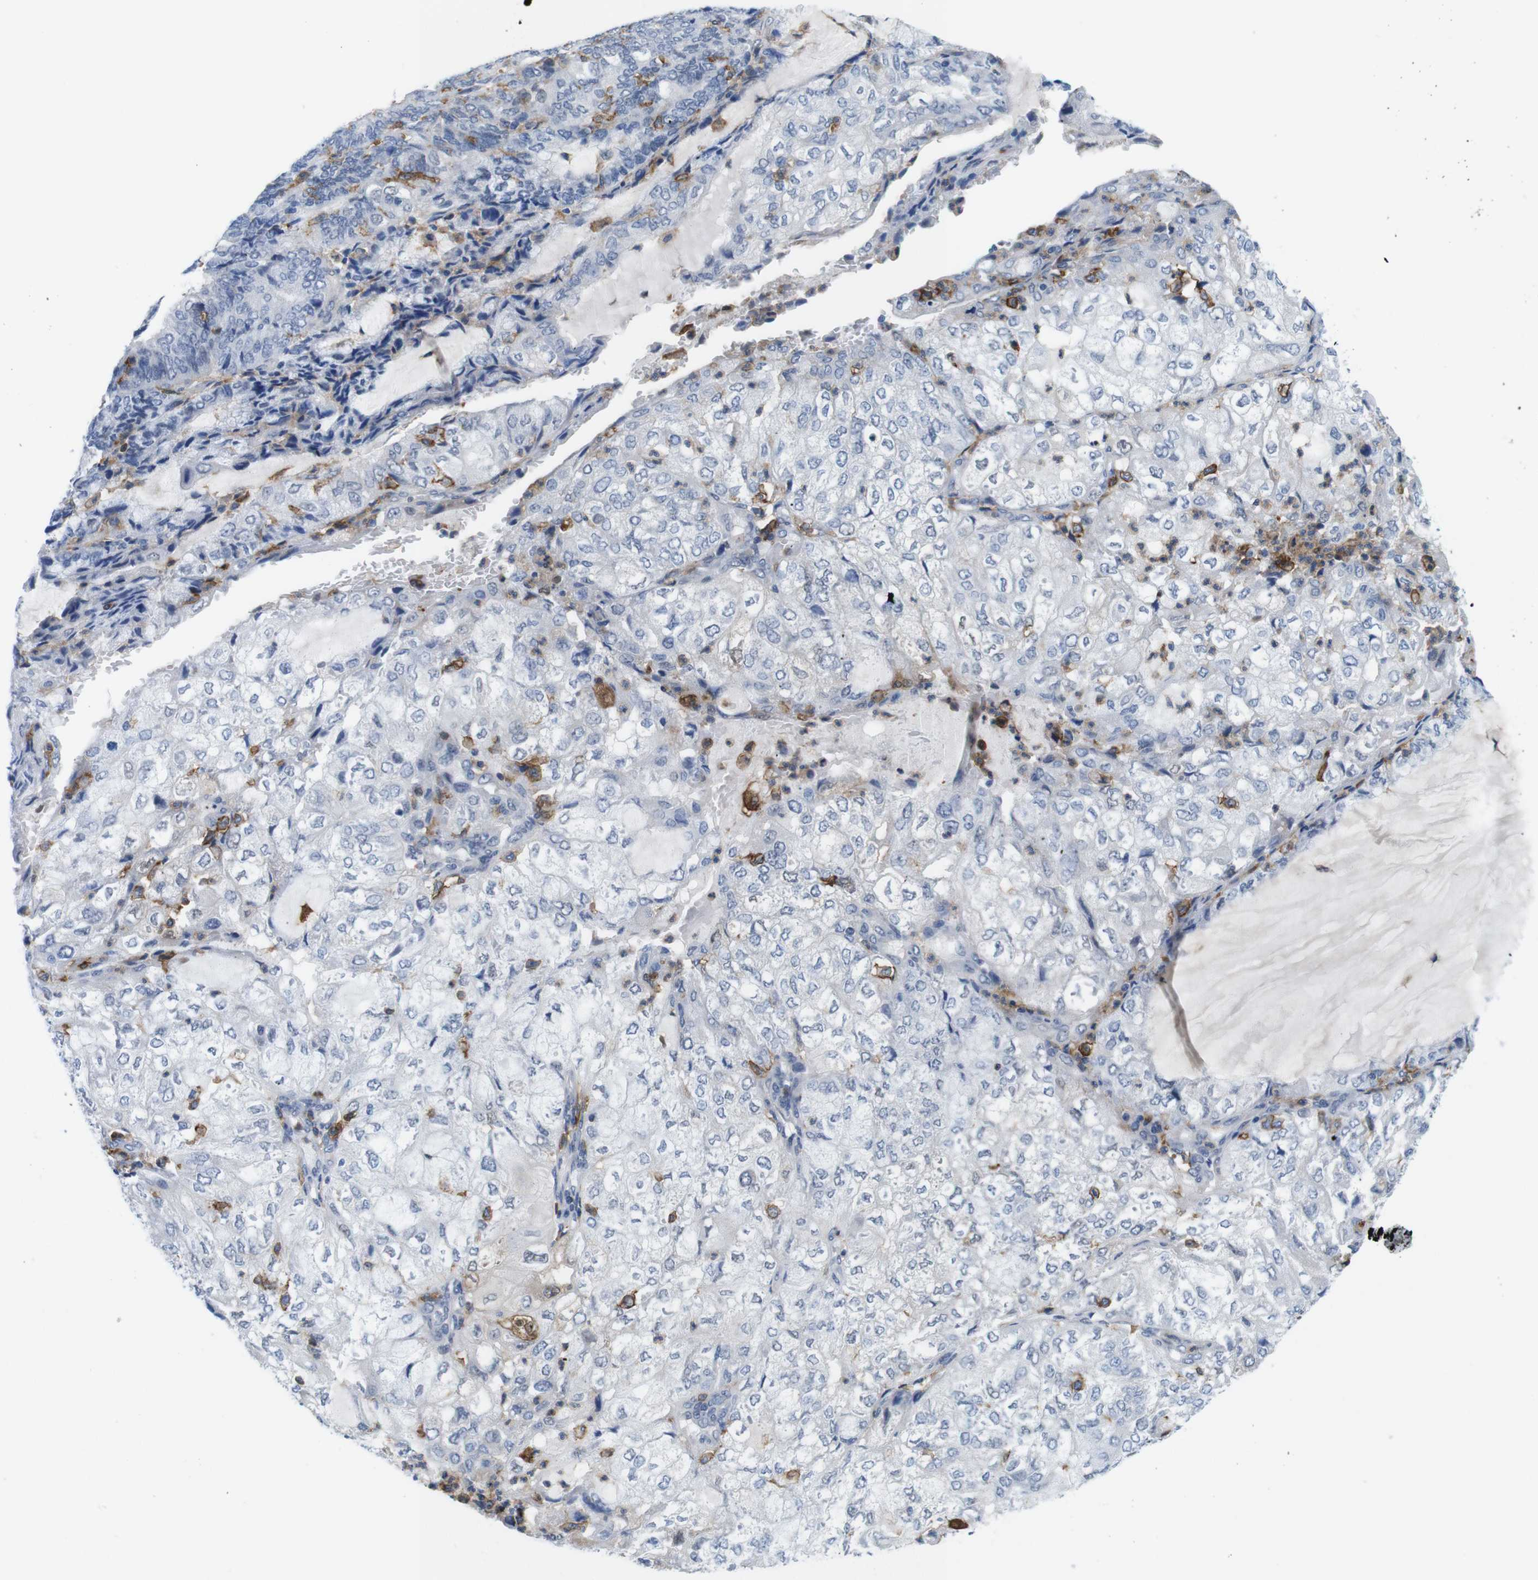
{"staining": {"intensity": "negative", "quantity": "none", "location": "none"}, "tissue": "endometrial cancer", "cell_type": "Tumor cells", "image_type": "cancer", "snomed": [{"axis": "morphology", "description": "Adenocarcinoma, NOS"}, {"axis": "topography", "description": "Endometrium"}], "caption": "Histopathology image shows no protein staining in tumor cells of endometrial cancer tissue.", "gene": "CD300C", "patient": {"sex": "female", "age": 81}}